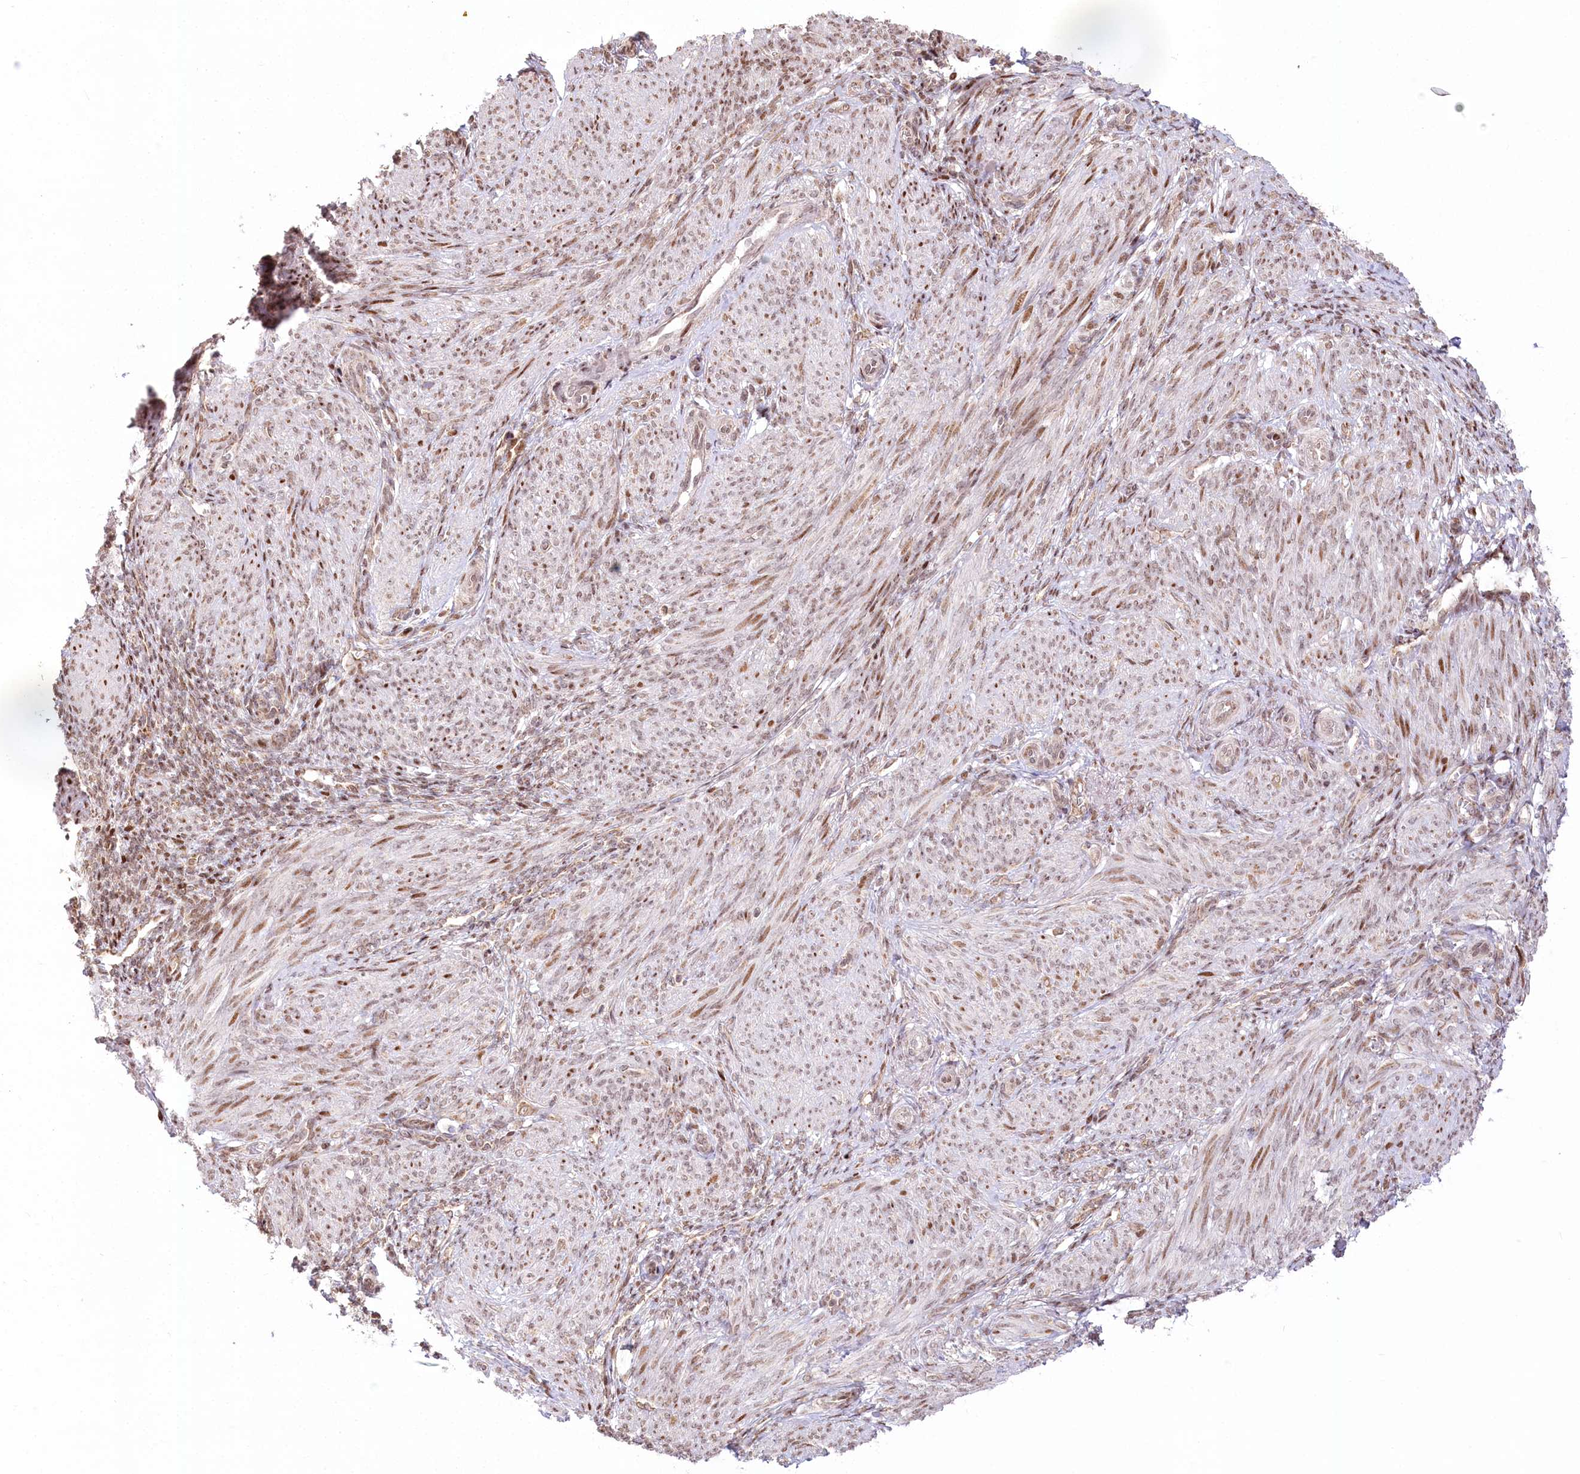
{"staining": {"intensity": "moderate", "quantity": "25%-75%", "location": "nuclear"}, "tissue": "smooth muscle", "cell_type": "Smooth muscle cells", "image_type": "normal", "snomed": [{"axis": "morphology", "description": "Normal tissue, NOS"}, {"axis": "topography", "description": "Smooth muscle"}], "caption": "Protein positivity by immunohistochemistry reveals moderate nuclear expression in approximately 25%-75% of smooth muscle cells in unremarkable smooth muscle.", "gene": "PYURF", "patient": {"sex": "female", "age": 39}}